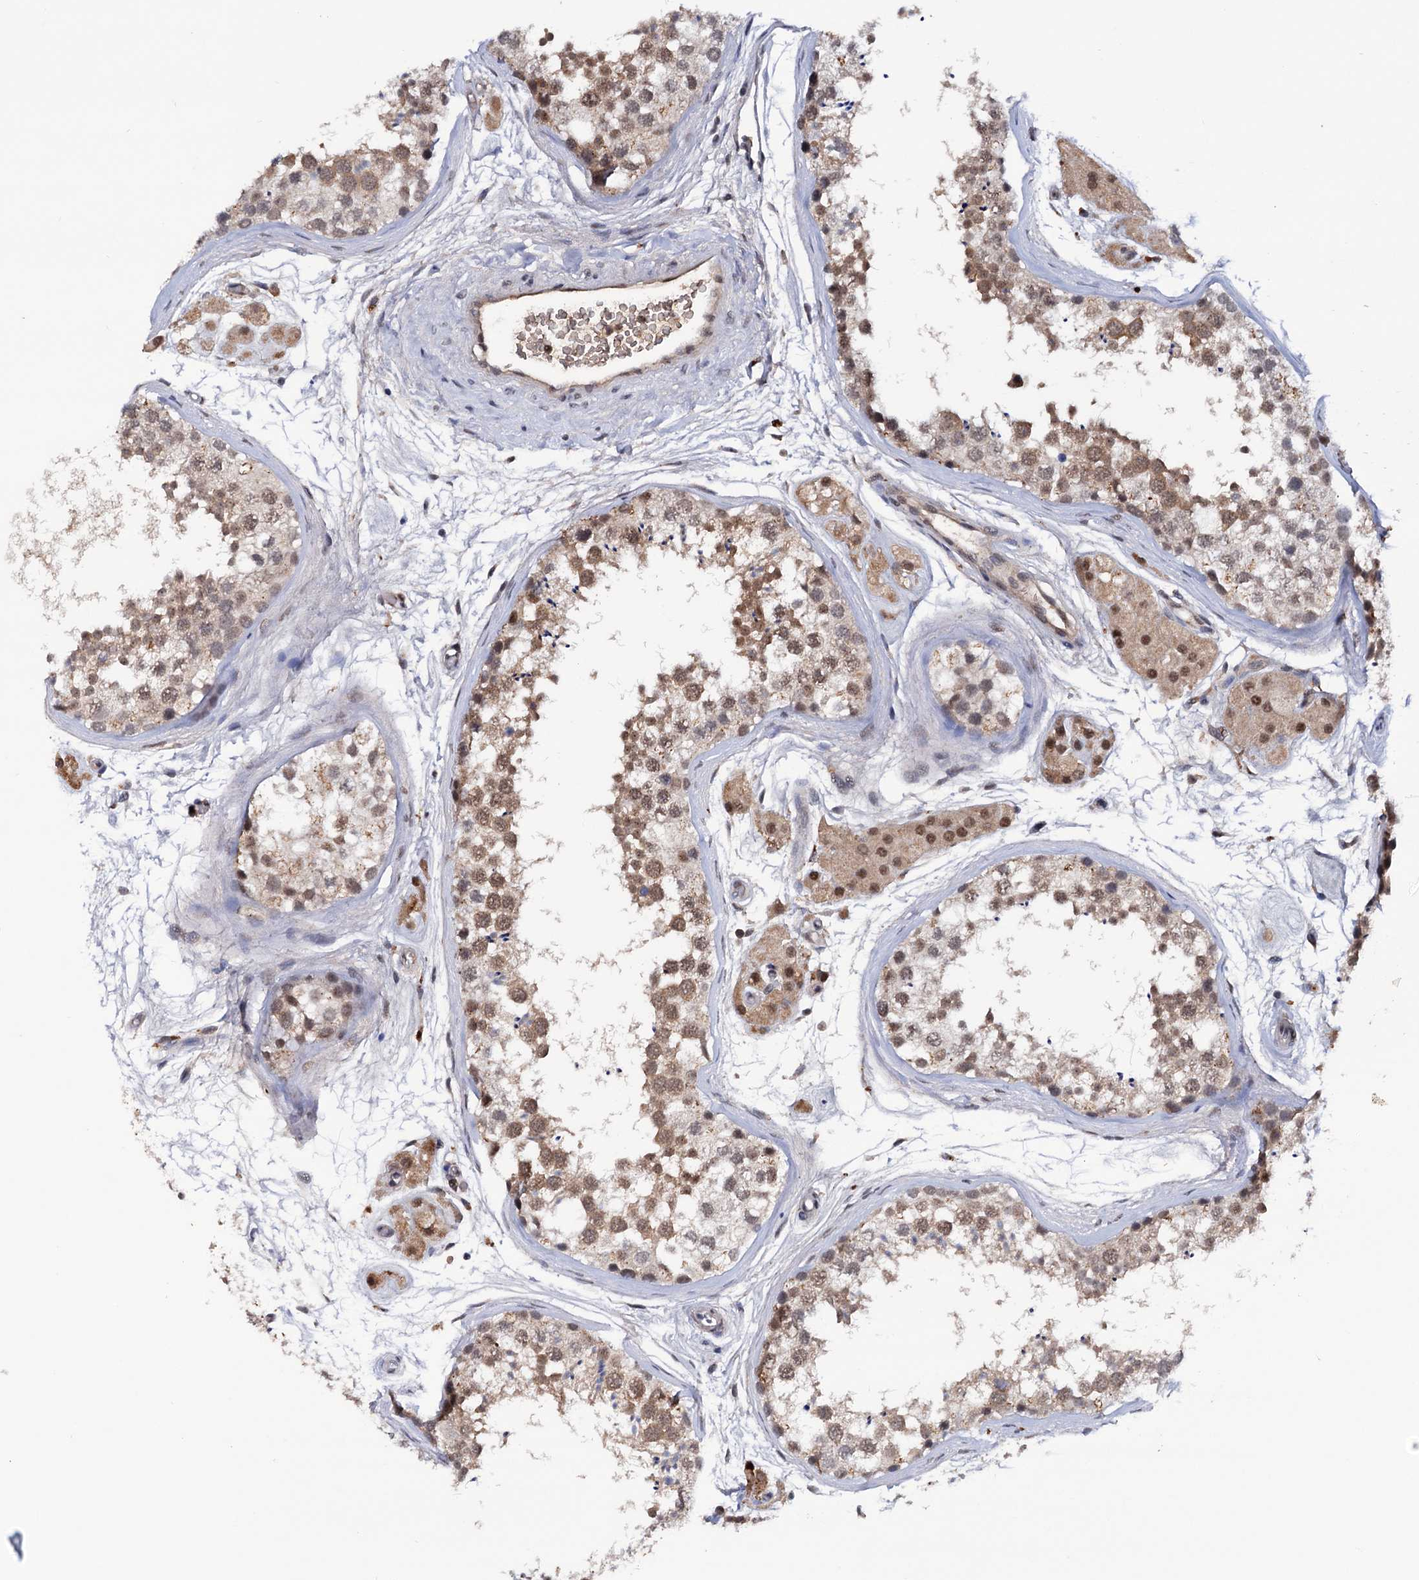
{"staining": {"intensity": "moderate", "quantity": ">75%", "location": "cytoplasmic/membranous,nuclear"}, "tissue": "testis", "cell_type": "Cells in seminiferous ducts", "image_type": "normal", "snomed": [{"axis": "morphology", "description": "Normal tissue, NOS"}, {"axis": "topography", "description": "Testis"}], "caption": "Moderate cytoplasmic/membranous,nuclear expression for a protein is appreciated in about >75% of cells in seminiferous ducts of benign testis using immunohistochemistry.", "gene": "TBC1D12", "patient": {"sex": "male", "age": 56}}